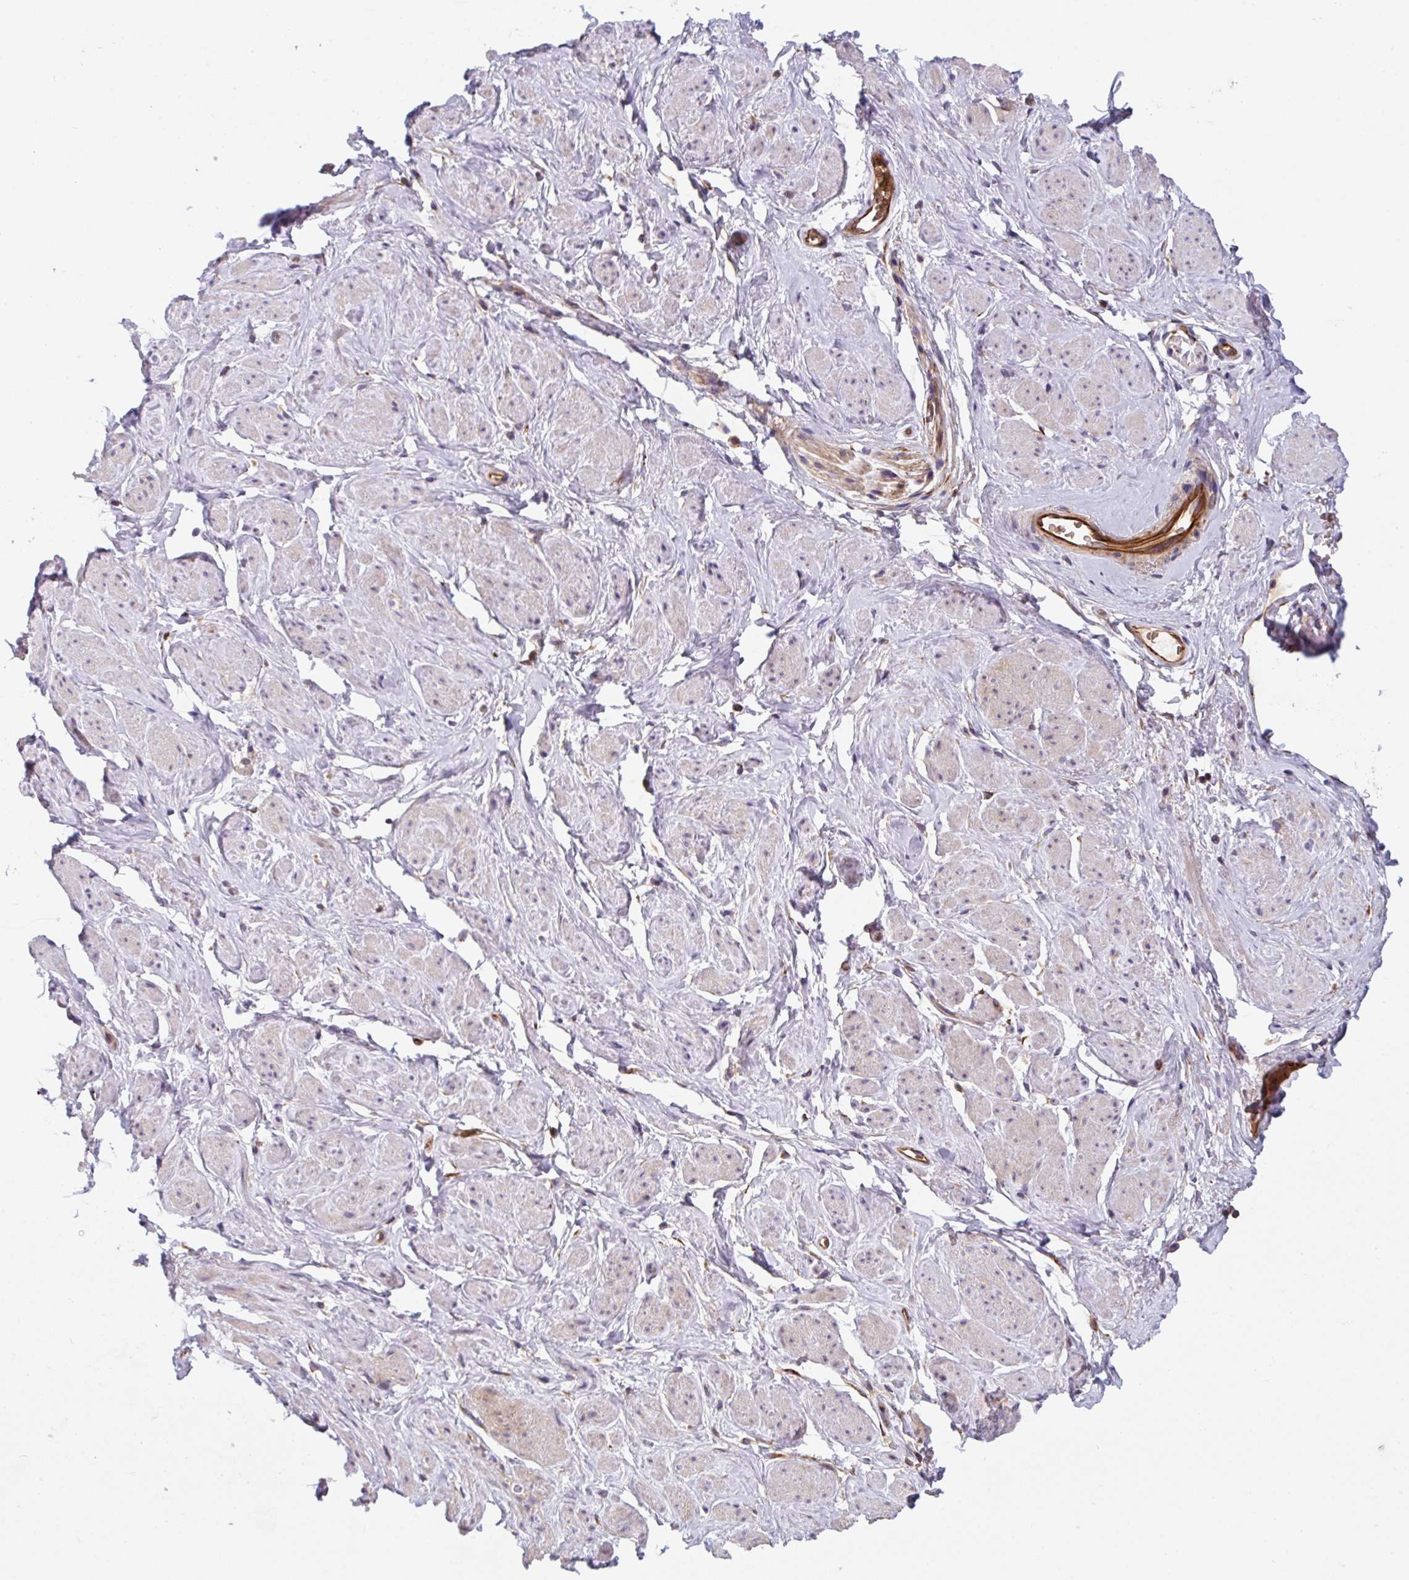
{"staining": {"intensity": "negative", "quantity": "none", "location": "none"}, "tissue": "adipose tissue", "cell_type": "Adipocytes", "image_type": "normal", "snomed": [{"axis": "morphology", "description": "Normal tissue, NOS"}, {"axis": "topography", "description": "Vagina"}, {"axis": "topography", "description": "Peripheral nerve tissue"}], "caption": "IHC of unremarkable adipose tissue displays no staining in adipocytes.", "gene": "APOBEC3D", "patient": {"sex": "female", "age": 71}}